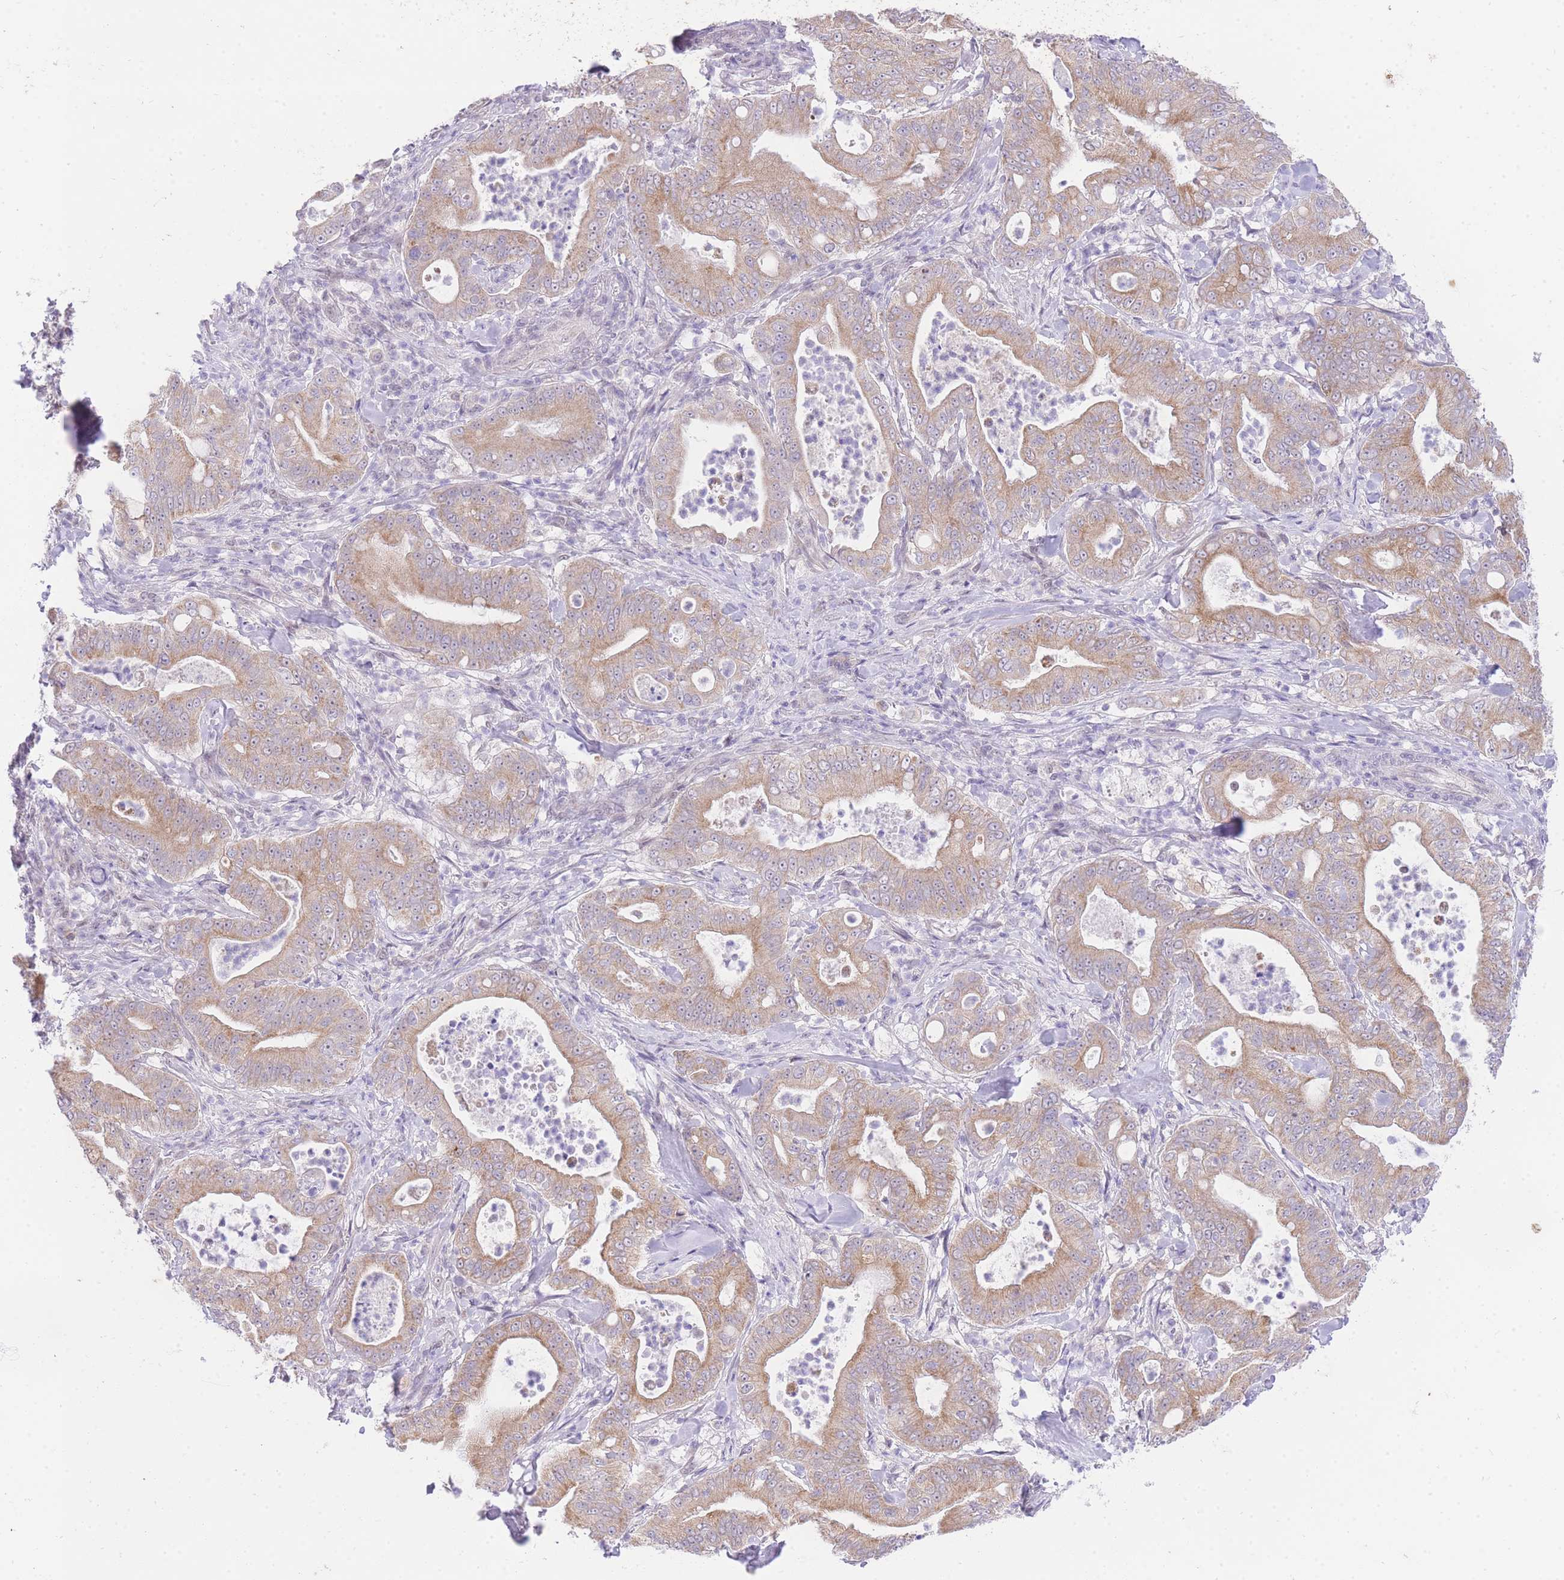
{"staining": {"intensity": "moderate", "quantity": ">75%", "location": "cytoplasmic/membranous"}, "tissue": "pancreatic cancer", "cell_type": "Tumor cells", "image_type": "cancer", "snomed": [{"axis": "morphology", "description": "Adenocarcinoma, NOS"}, {"axis": "topography", "description": "Pancreas"}], "caption": "This micrograph displays pancreatic cancer (adenocarcinoma) stained with IHC to label a protein in brown. The cytoplasmic/membranous of tumor cells show moderate positivity for the protein. Nuclei are counter-stained blue.", "gene": "UBXN7", "patient": {"sex": "male", "age": 71}}